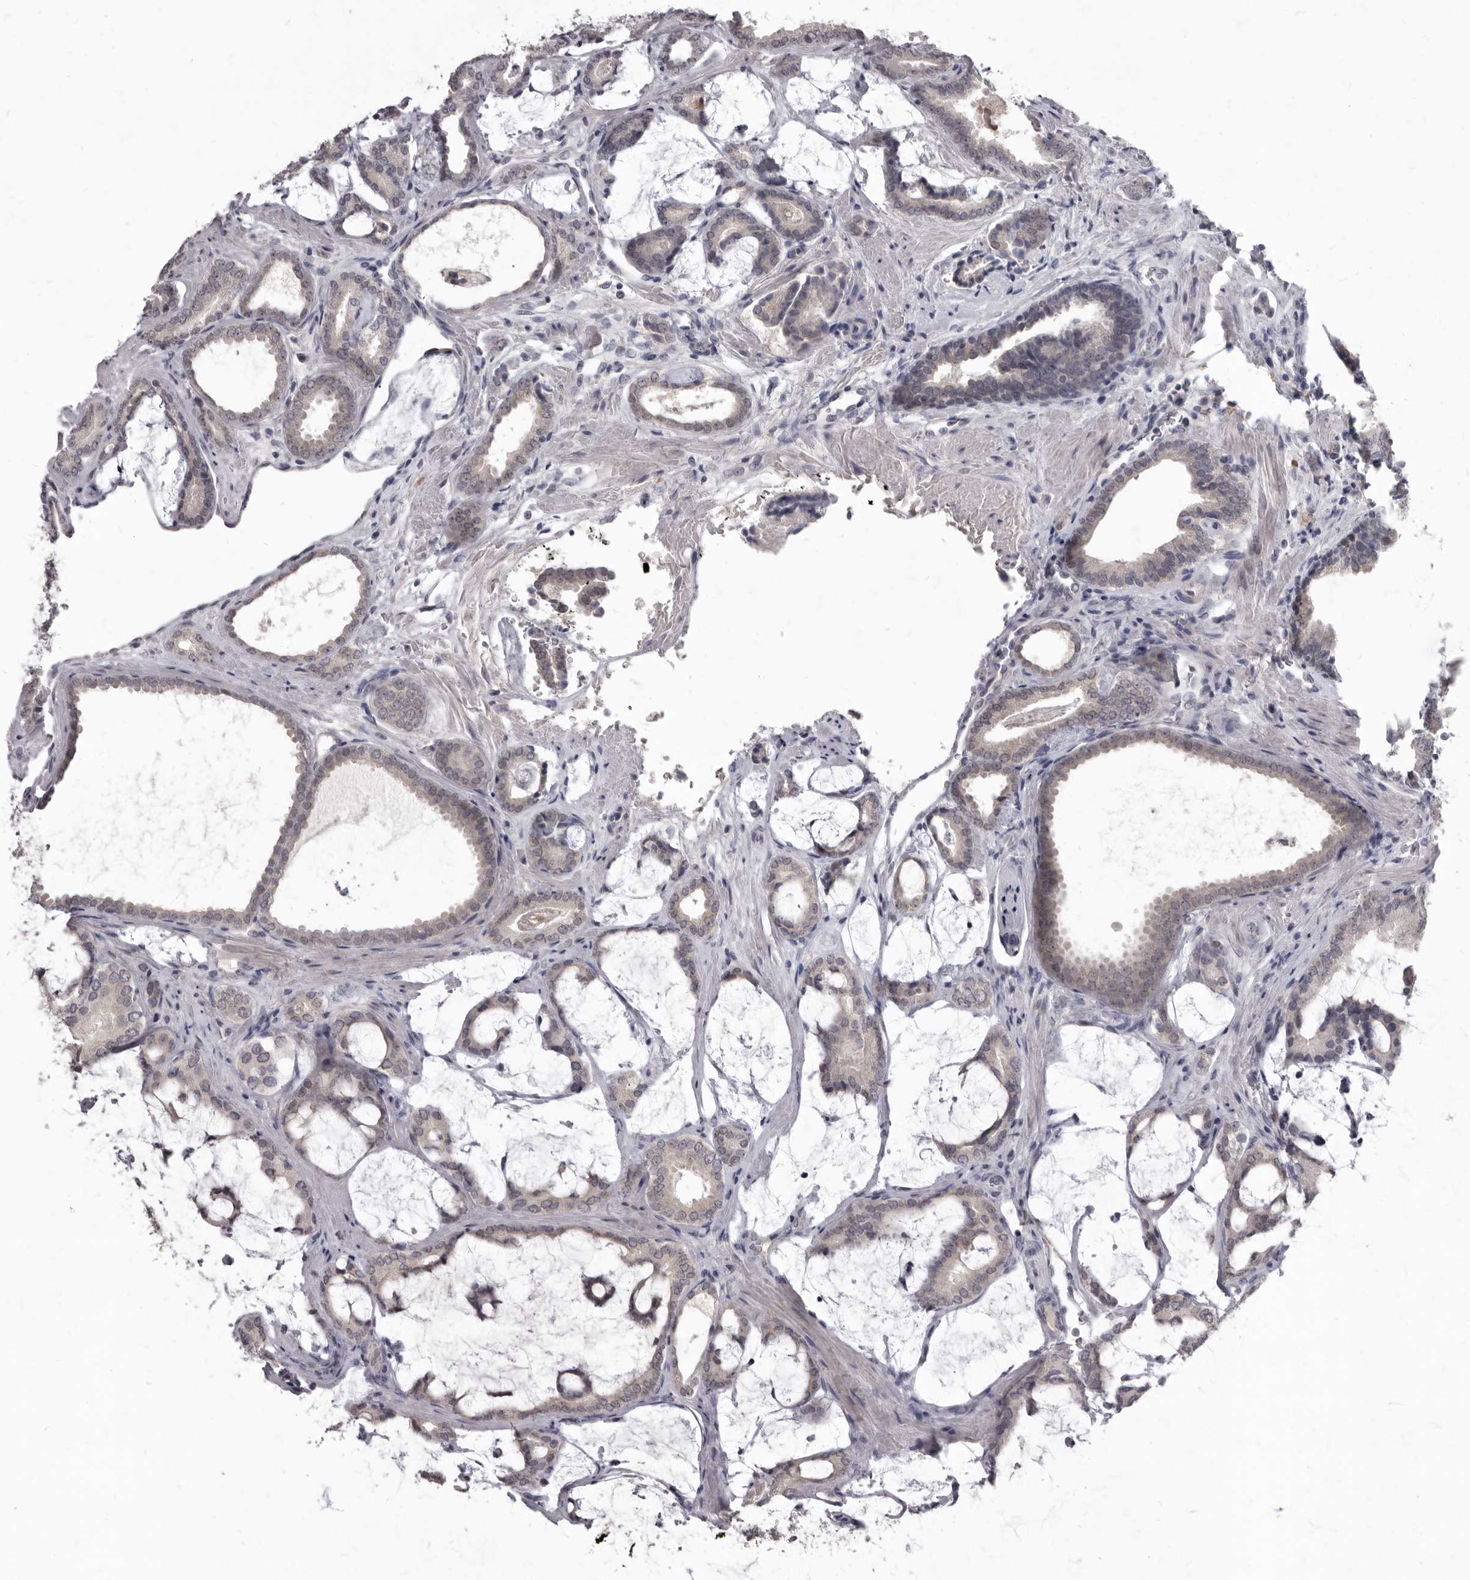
{"staining": {"intensity": "weak", "quantity": "<25%", "location": "cytoplasmic/membranous,nuclear"}, "tissue": "prostate cancer", "cell_type": "Tumor cells", "image_type": "cancer", "snomed": [{"axis": "morphology", "description": "Adenocarcinoma, Low grade"}, {"axis": "topography", "description": "Prostate"}], "caption": "Tumor cells are negative for brown protein staining in prostate cancer.", "gene": "SULT1E1", "patient": {"sex": "male", "age": 71}}